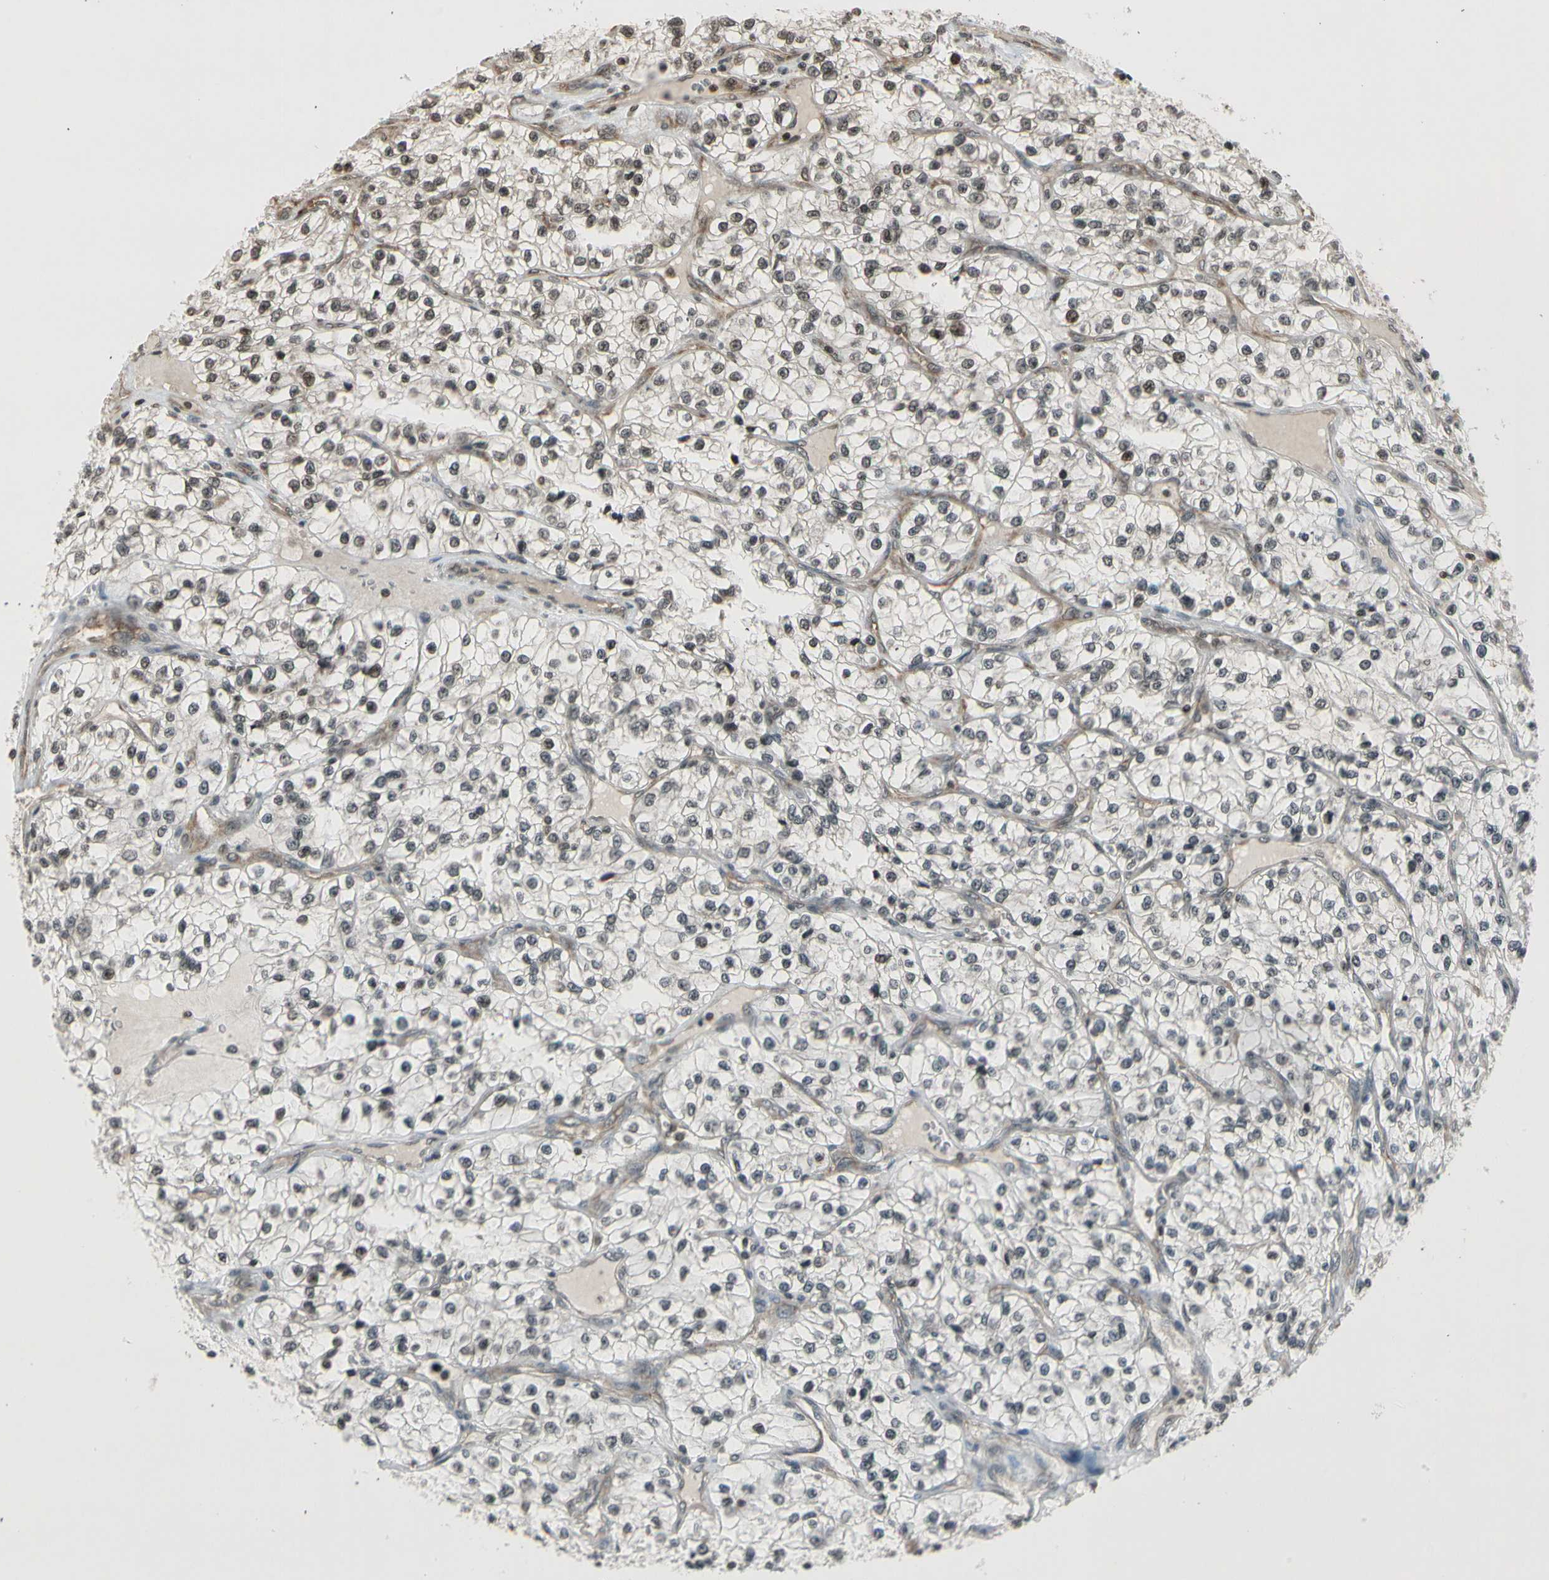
{"staining": {"intensity": "negative", "quantity": "none", "location": "none"}, "tissue": "renal cancer", "cell_type": "Tumor cells", "image_type": "cancer", "snomed": [{"axis": "morphology", "description": "Adenocarcinoma, NOS"}, {"axis": "topography", "description": "Kidney"}], "caption": "Tumor cells show no significant protein positivity in adenocarcinoma (renal). The staining was performed using DAB (3,3'-diaminobenzidine) to visualize the protein expression in brown, while the nuclei were stained in blue with hematoxylin (Magnification: 20x).", "gene": "SMN2", "patient": {"sex": "female", "age": 57}}